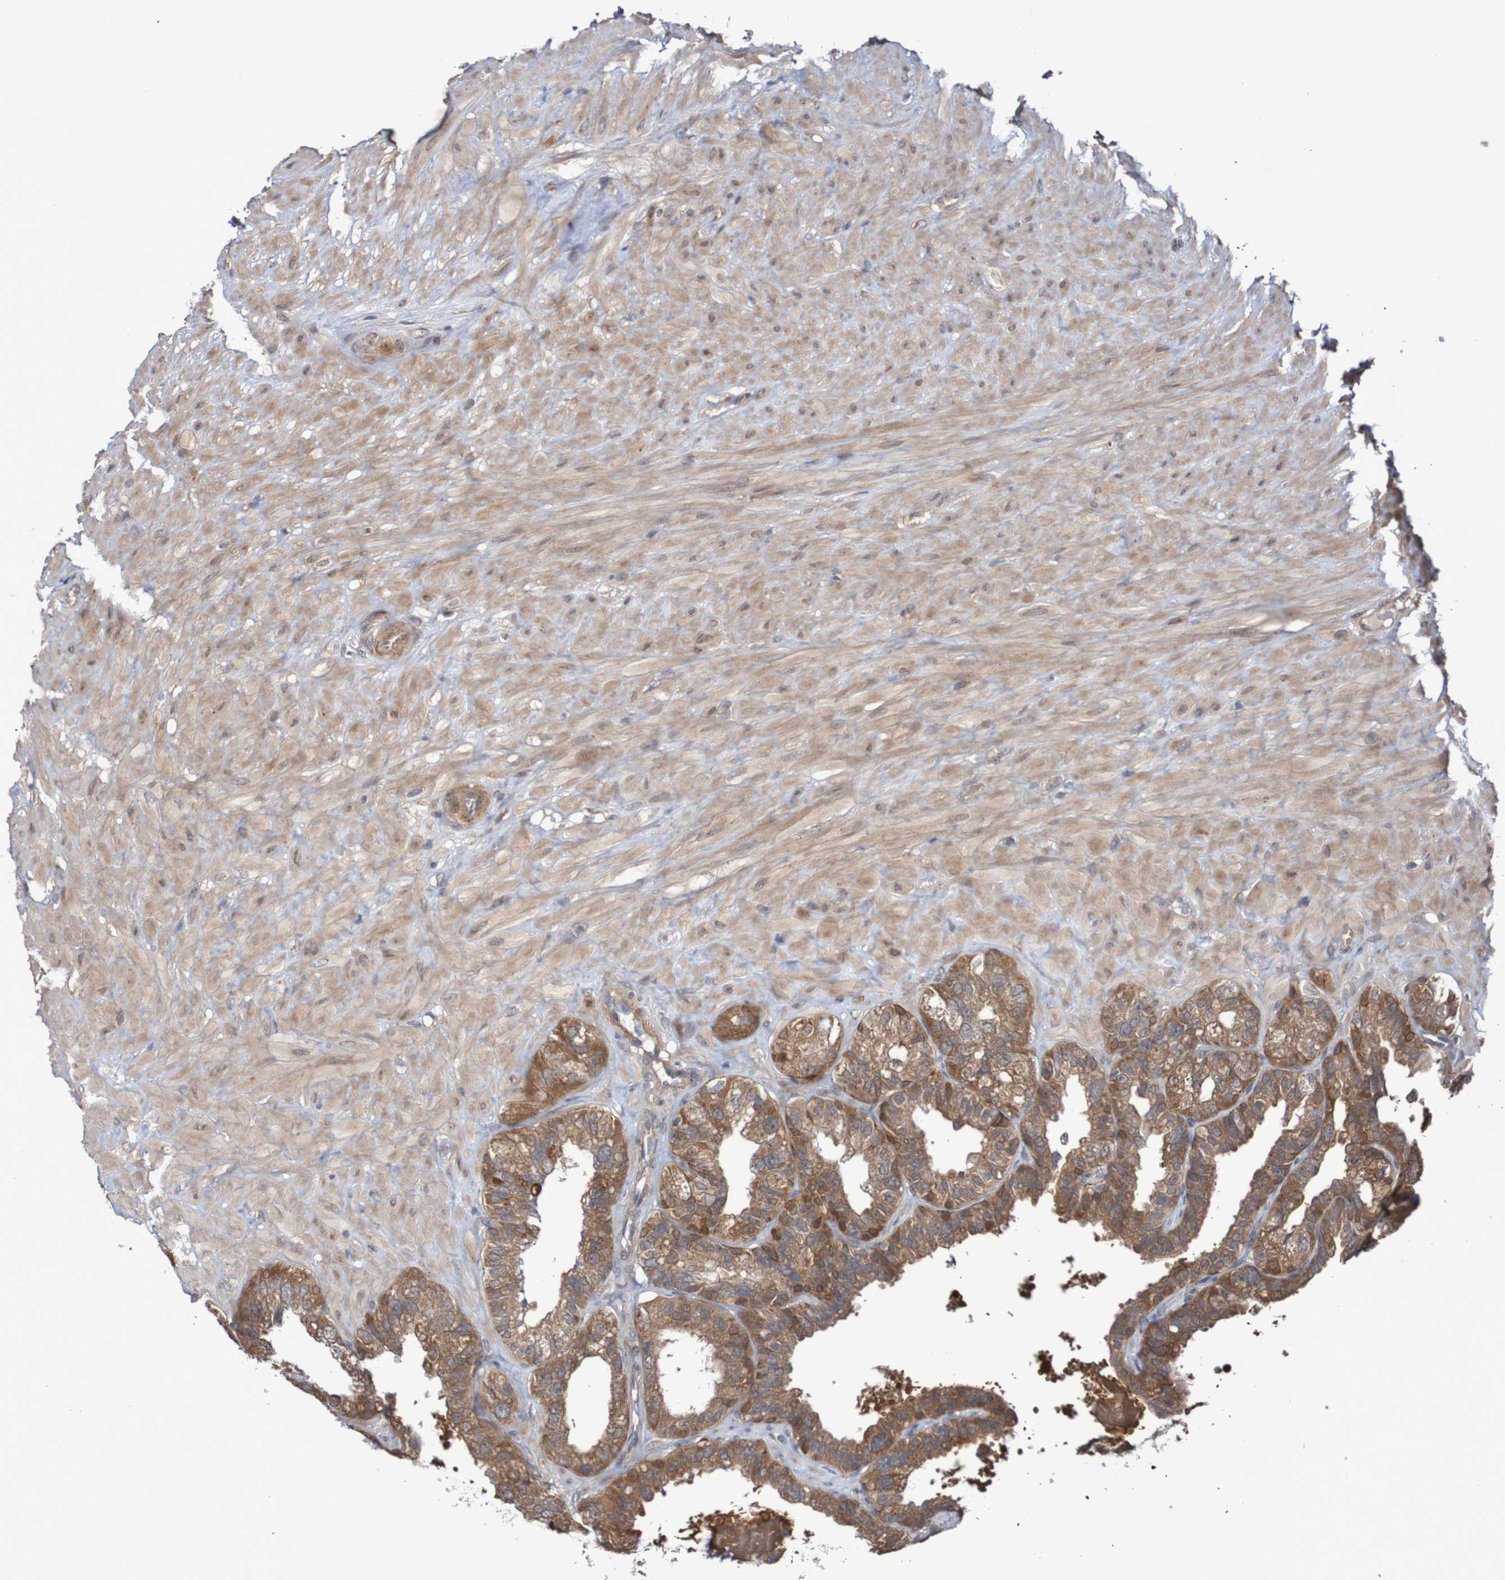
{"staining": {"intensity": "moderate", "quantity": ">75%", "location": "cytoplasmic/membranous"}, "tissue": "seminal vesicle", "cell_type": "Glandular cells", "image_type": "normal", "snomed": [{"axis": "morphology", "description": "Normal tissue, NOS"}, {"axis": "topography", "description": "Seminal veicle"}], "caption": "This micrograph shows unremarkable seminal vesicle stained with immunohistochemistry (IHC) to label a protein in brown. The cytoplasmic/membranous of glandular cells show moderate positivity for the protein. Nuclei are counter-stained blue.", "gene": "PHPT1", "patient": {"sex": "male", "age": 68}}